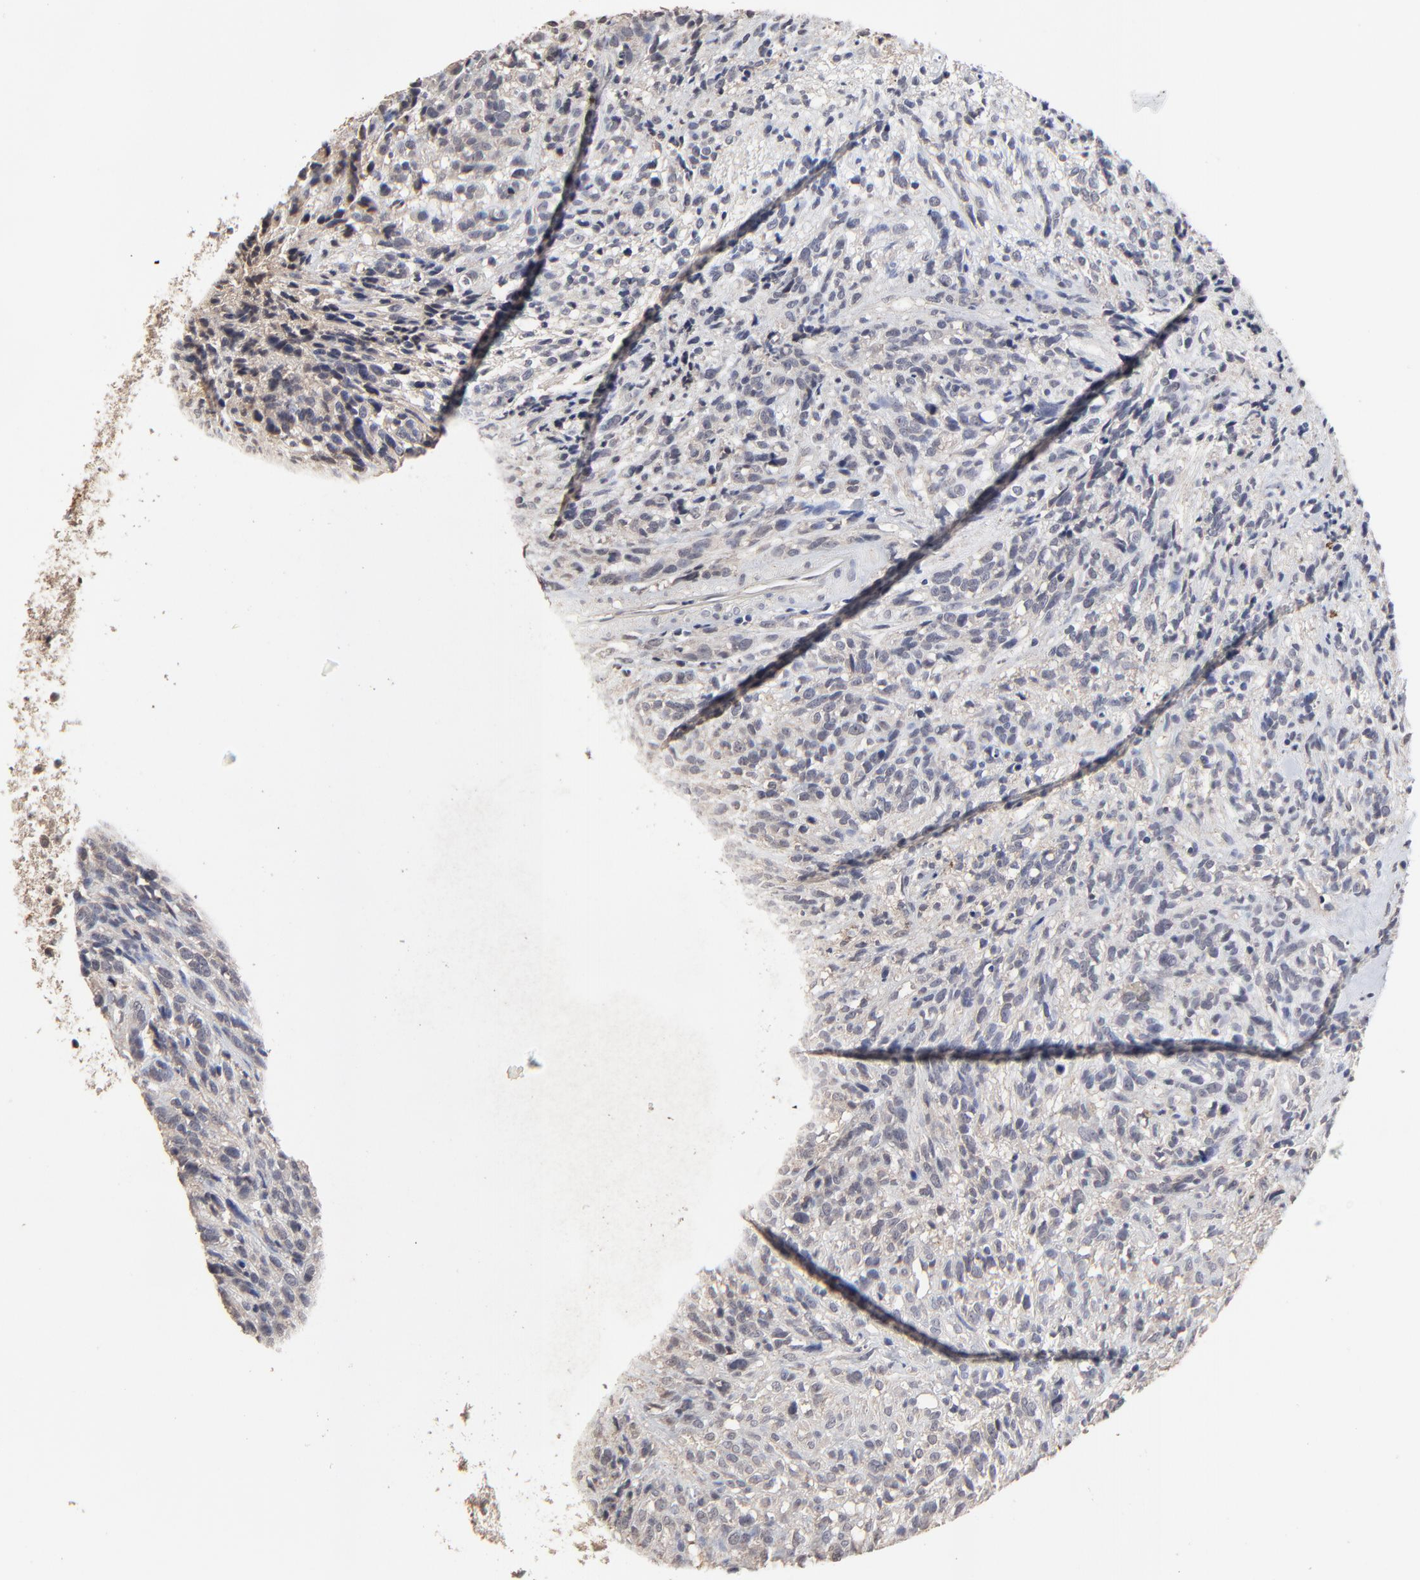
{"staining": {"intensity": "negative", "quantity": "none", "location": "none"}, "tissue": "glioma", "cell_type": "Tumor cells", "image_type": "cancer", "snomed": [{"axis": "morphology", "description": "Glioma, malignant, High grade"}, {"axis": "topography", "description": "Brain"}], "caption": "There is no significant staining in tumor cells of malignant glioma (high-grade).", "gene": "VPREB3", "patient": {"sex": "male", "age": 66}}